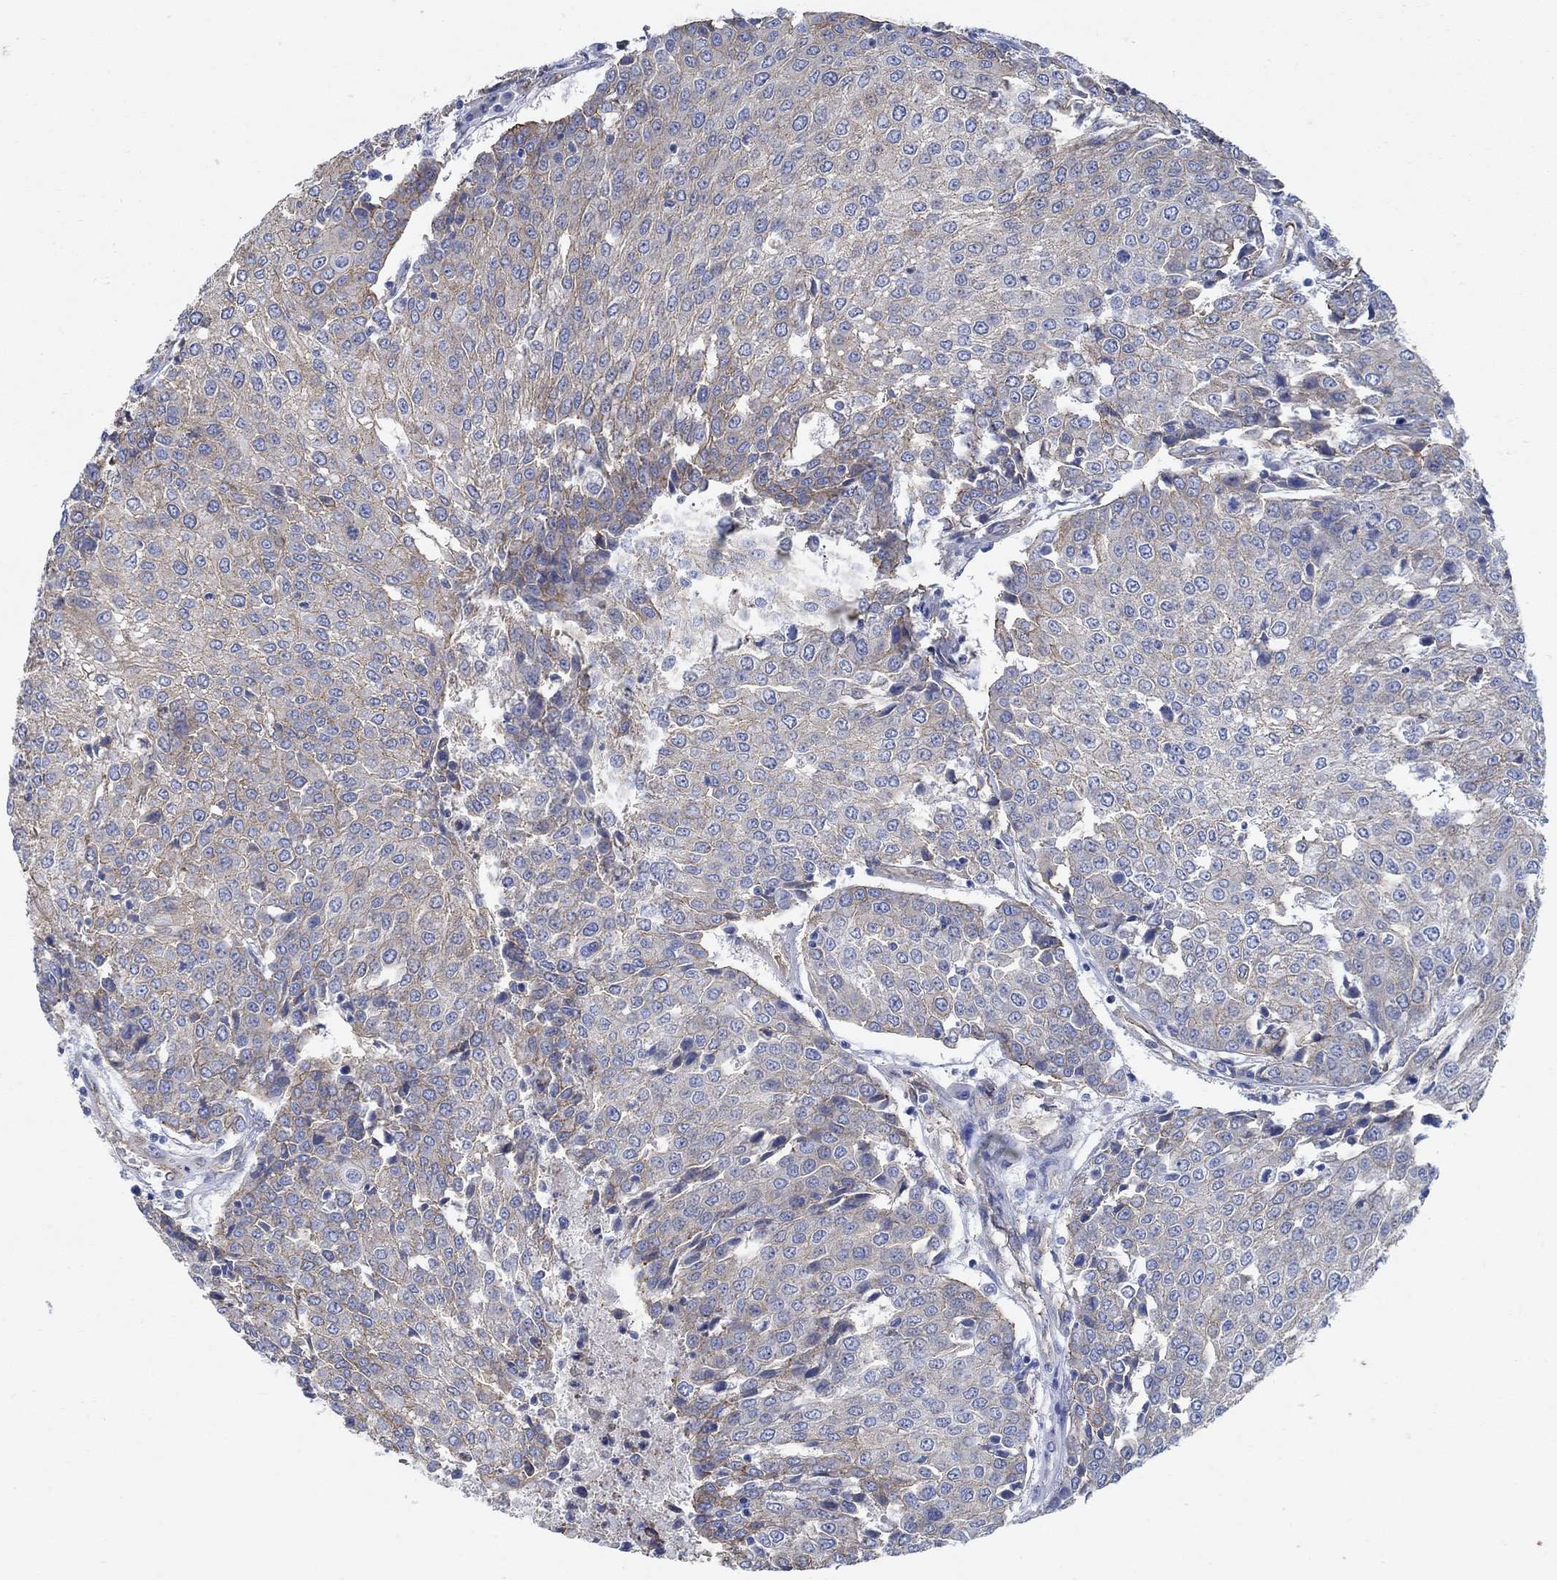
{"staining": {"intensity": "moderate", "quantity": "<25%", "location": "cytoplasmic/membranous"}, "tissue": "urothelial cancer", "cell_type": "Tumor cells", "image_type": "cancer", "snomed": [{"axis": "morphology", "description": "Urothelial carcinoma, High grade"}, {"axis": "topography", "description": "Urinary bladder"}], "caption": "Immunohistochemistry (IHC) histopathology image of human urothelial cancer stained for a protein (brown), which shows low levels of moderate cytoplasmic/membranous expression in about <25% of tumor cells.", "gene": "TMEM198", "patient": {"sex": "female", "age": 85}}